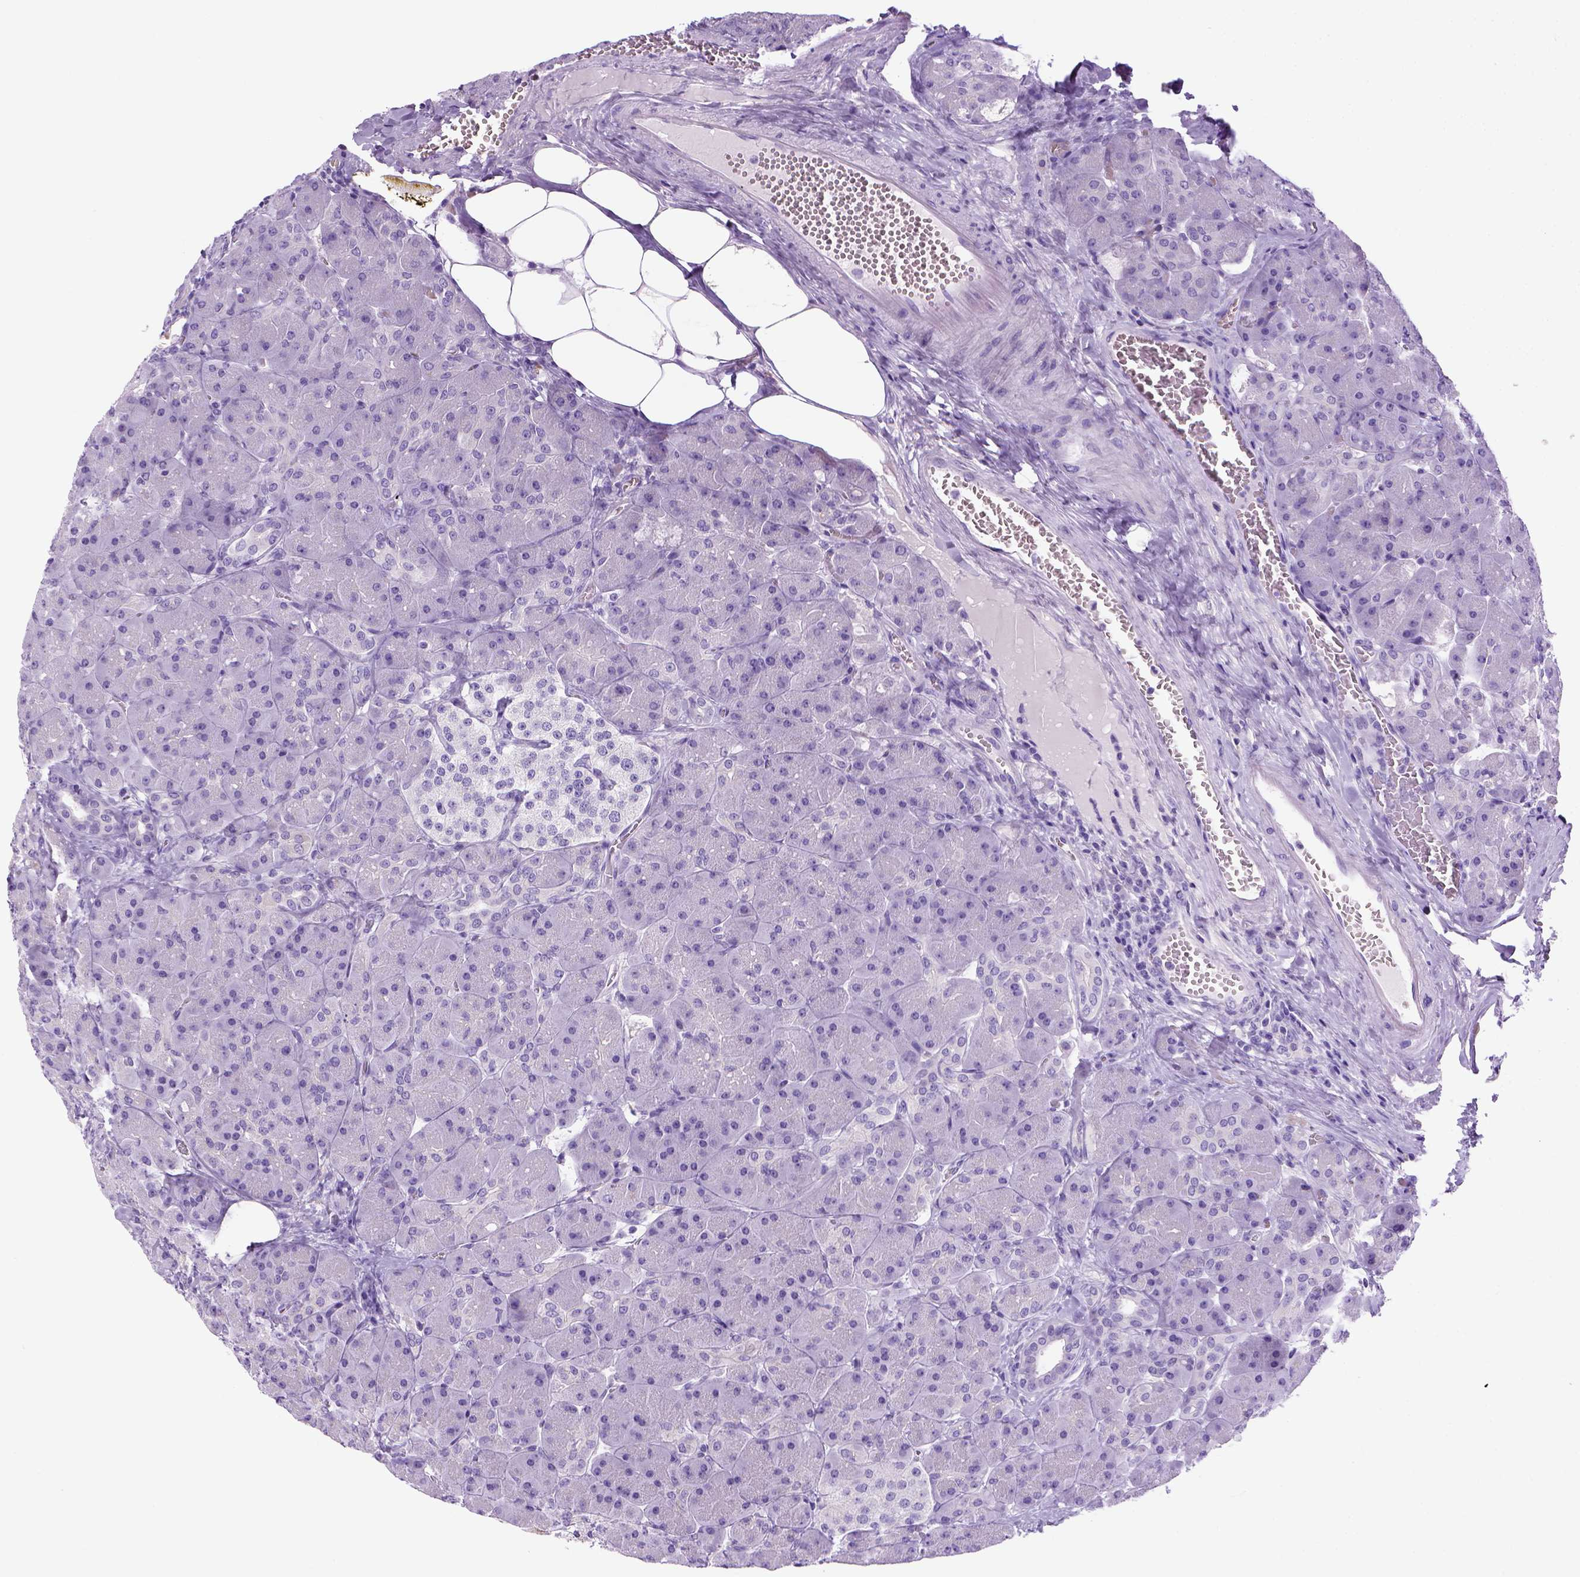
{"staining": {"intensity": "negative", "quantity": "none", "location": "none"}, "tissue": "pancreas", "cell_type": "Exocrine glandular cells", "image_type": "normal", "snomed": [{"axis": "morphology", "description": "Normal tissue, NOS"}, {"axis": "topography", "description": "Pancreas"}], "caption": "High power microscopy image of an immunohistochemistry (IHC) image of normal pancreas, revealing no significant staining in exocrine glandular cells. (DAB immunohistochemistry (IHC), high magnification).", "gene": "SGCG", "patient": {"sex": "male", "age": 55}}